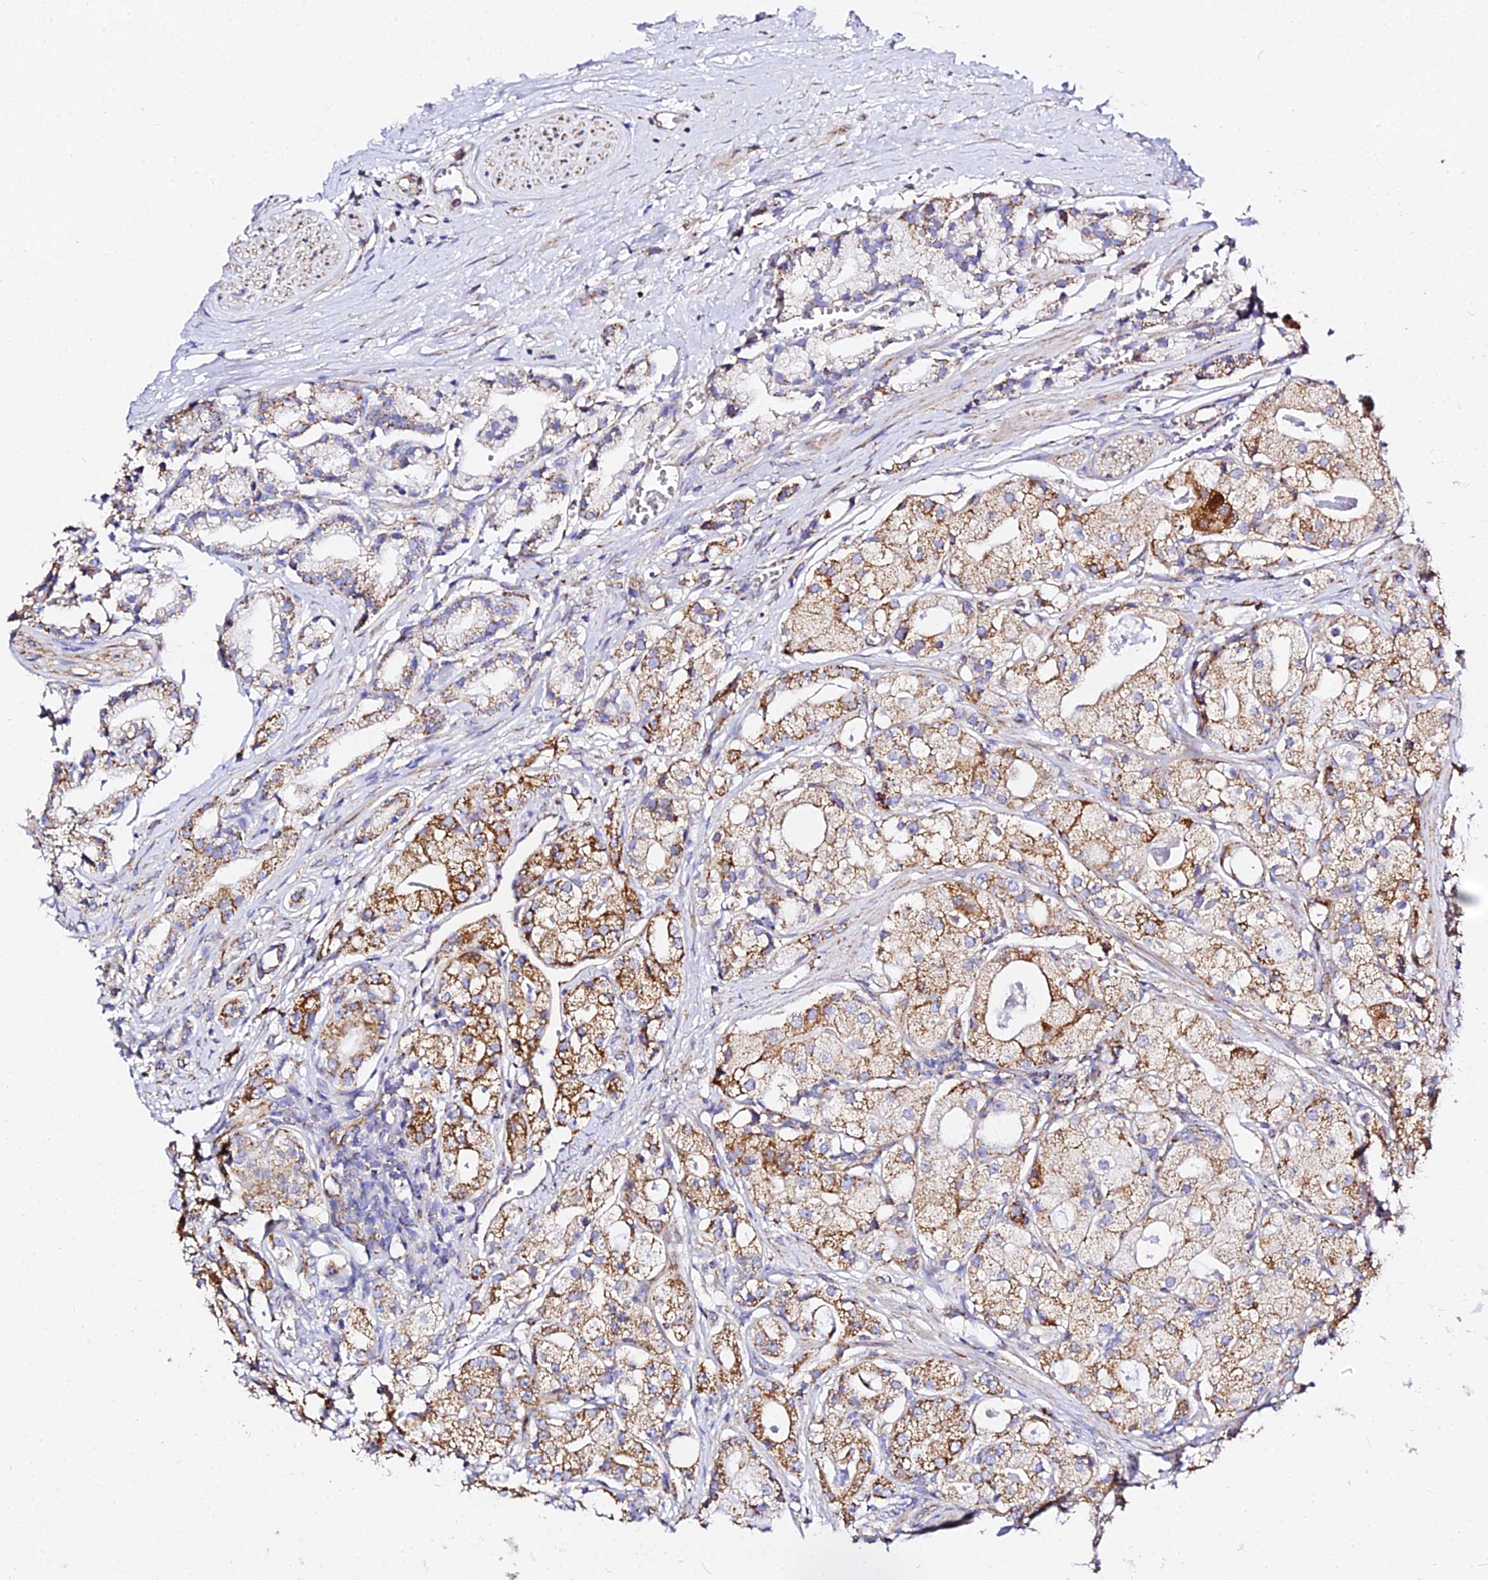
{"staining": {"intensity": "strong", "quantity": "25%-75%", "location": "cytoplasmic/membranous"}, "tissue": "prostate cancer", "cell_type": "Tumor cells", "image_type": "cancer", "snomed": [{"axis": "morphology", "description": "Adenocarcinoma, High grade"}, {"axis": "topography", "description": "Prostate"}], "caption": "Protein staining reveals strong cytoplasmic/membranous staining in about 25%-75% of tumor cells in high-grade adenocarcinoma (prostate). The protein of interest is shown in brown color, while the nuclei are stained blue.", "gene": "ZNF573", "patient": {"sex": "male", "age": 71}}